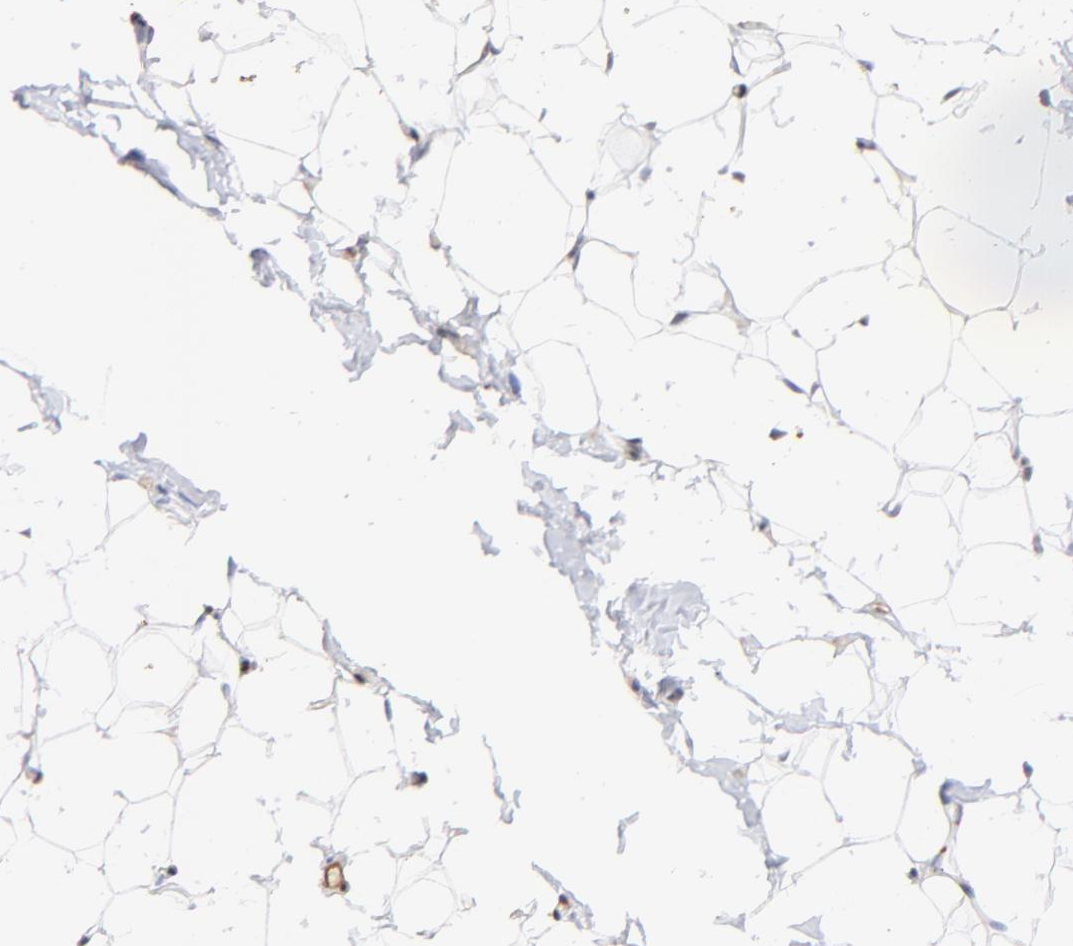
{"staining": {"intensity": "negative", "quantity": "none", "location": "none"}, "tissue": "adipose tissue", "cell_type": "Adipocytes", "image_type": "normal", "snomed": [{"axis": "morphology", "description": "Normal tissue, NOS"}, {"axis": "topography", "description": "Soft tissue"}], "caption": "The immunohistochemistry (IHC) image has no significant positivity in adipocytes of adipose tissue. (DAB IHC visualized using brightfield microscopy, high magnification).", "gene": "ZFP92", "patient": {"sex": "male", "age": 26}}